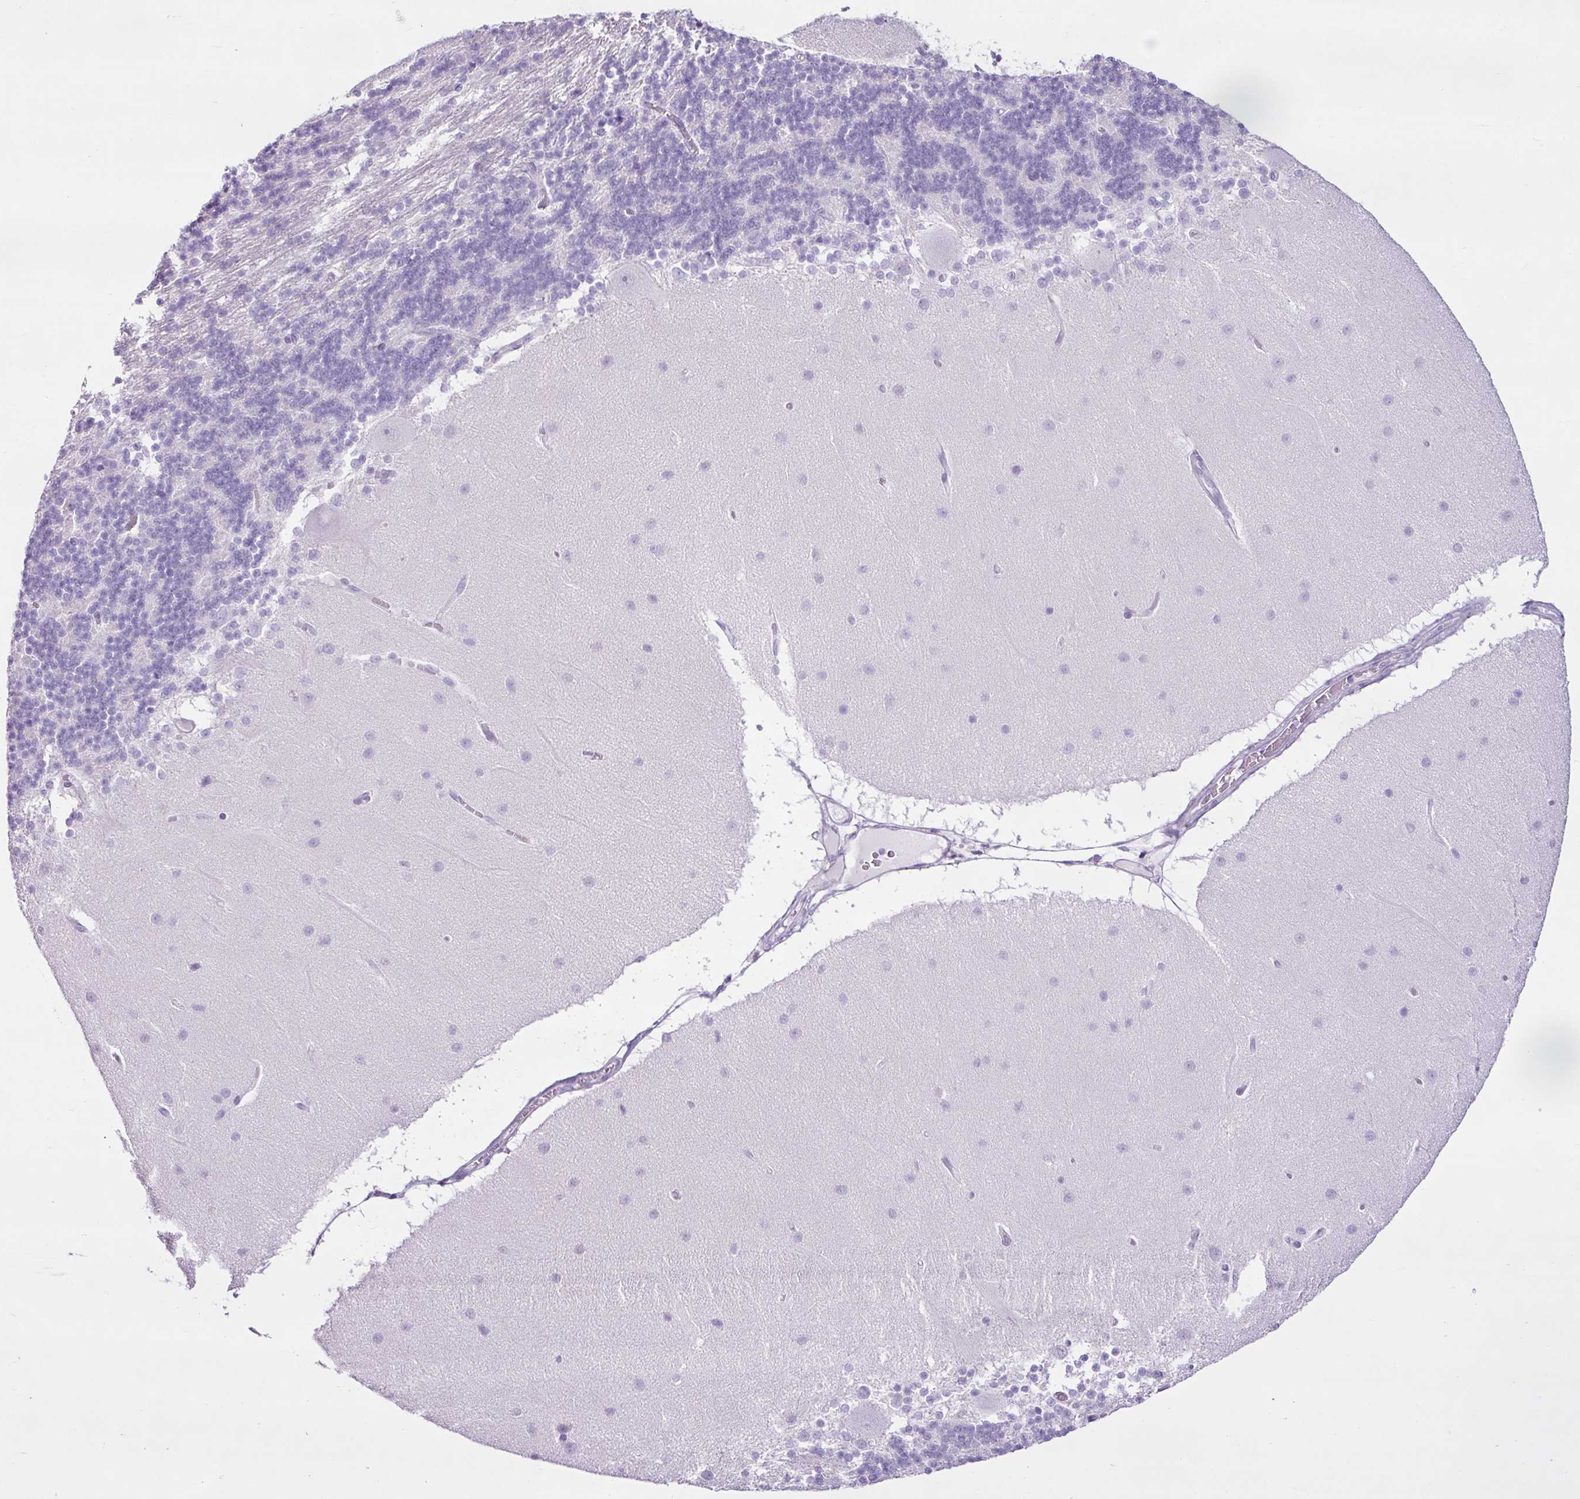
{"staining": {"intensity": "negative", "quantity": "none", "location": "none"}, "tissue": "cerebellum", "cell_type": "Cells in granular layer", "image_type": "normal", "snomed": [{"axis": "morphology", "description": "Normal tissue, NOS"}, {"axis": "topography", "description": "Cerebellum"}], "caption": "Cells in granular layer show no significant expression in benign cerebellum.", "gene": "PGR", "patient": {"sex": "female", "age": 54}}